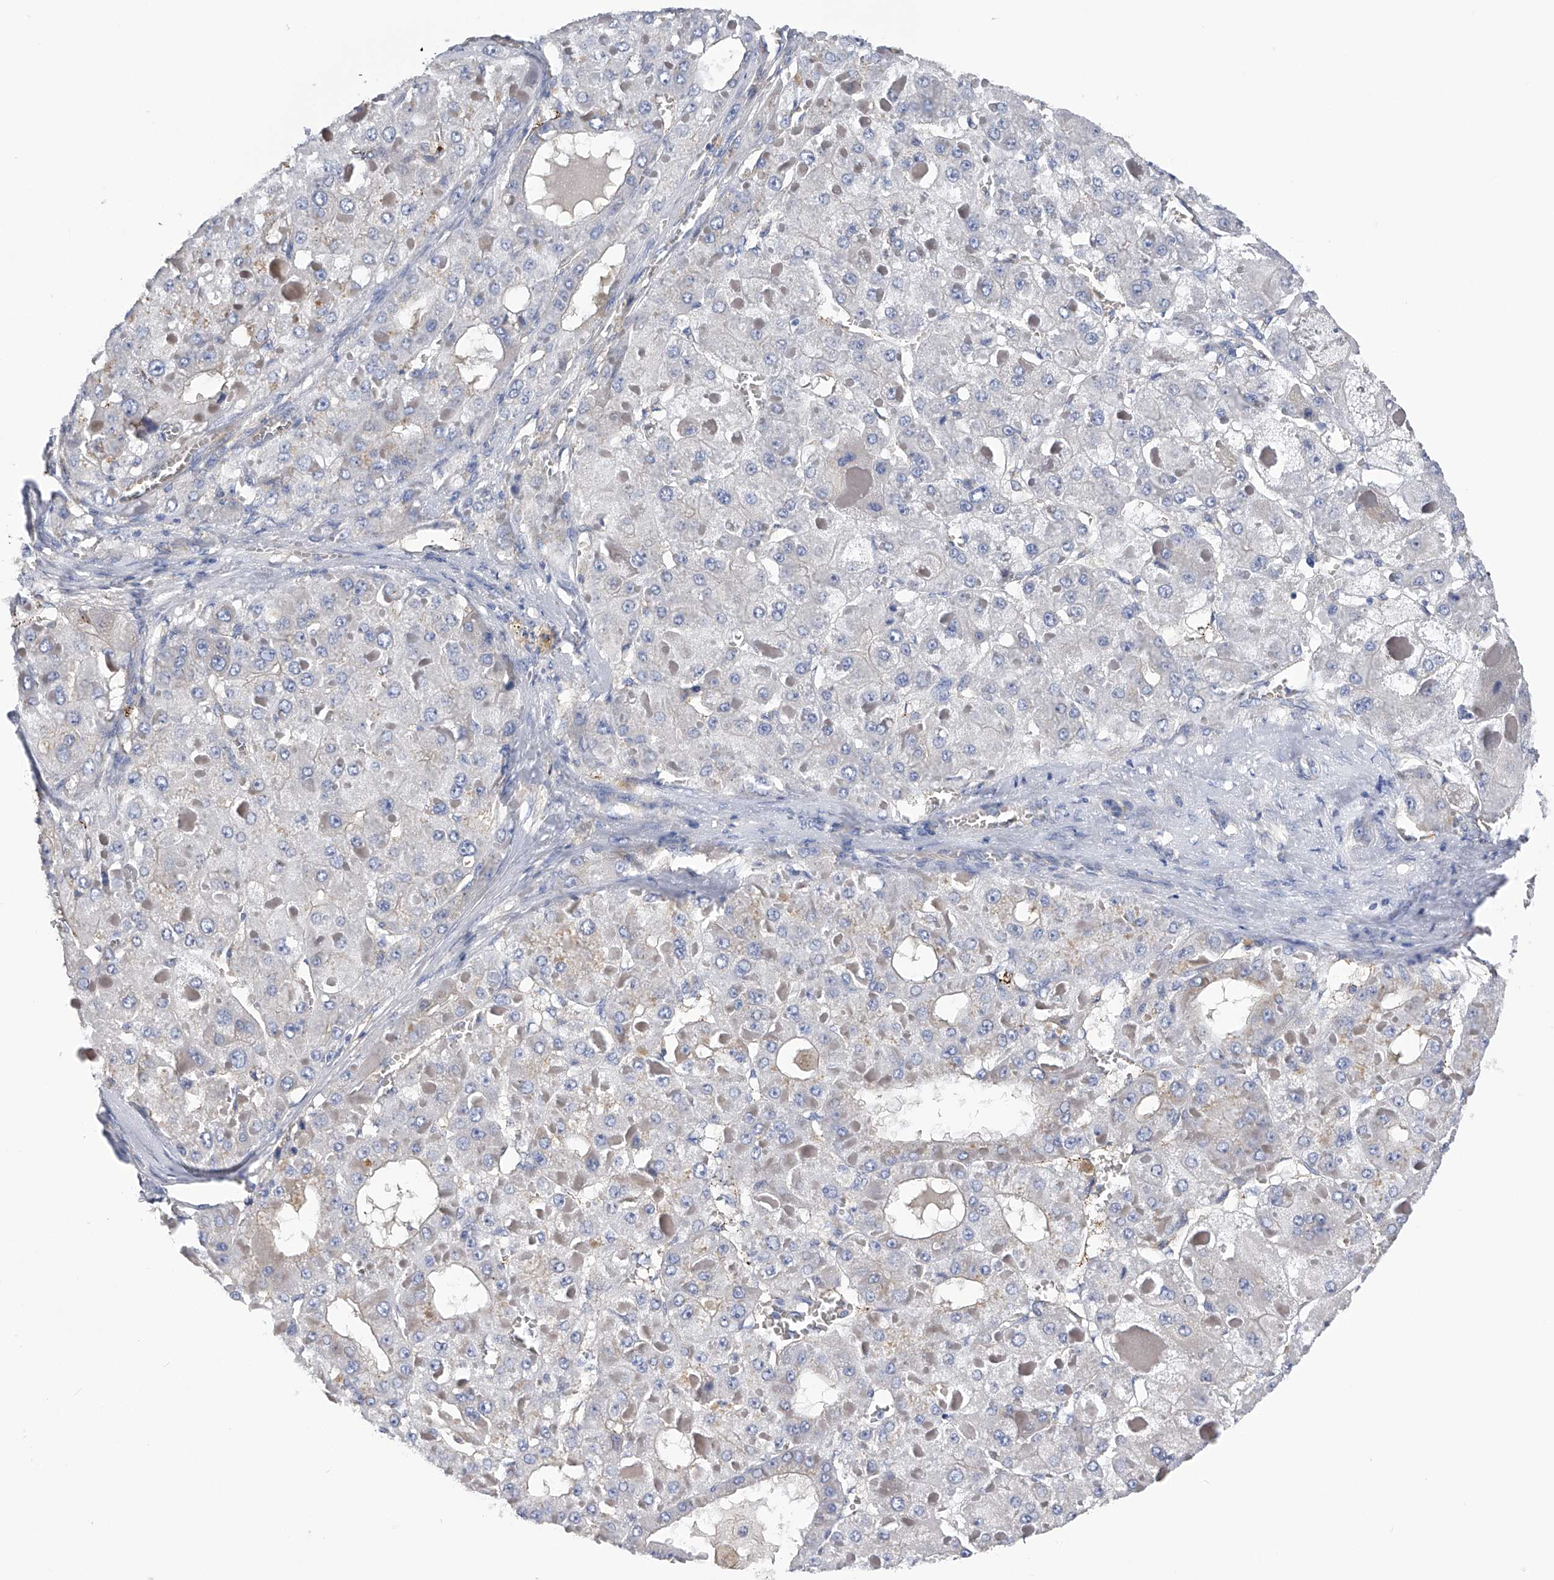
{"staining": {"intensity": "negative", "quantity": "none", "location": "none"}, "tissue": "liver cancer", "cell_type": "Tumor cells", "image_type": "cancer", "snomed": [{"axis": "morphology", "description": "Carcinoma, Hepatocellular, NOS"}, {"axis": "topography", "description": "Liver"}], "caption": "Immunohistochemistry (IHC) photomicrograph of neoplastic tissue: liver hepatocellular carcinoma stained with DAB exhibits no significant protein staining in tumor cells.", "gene": "RWDD2A", "patient": {"sex": "female", "age": 73}}